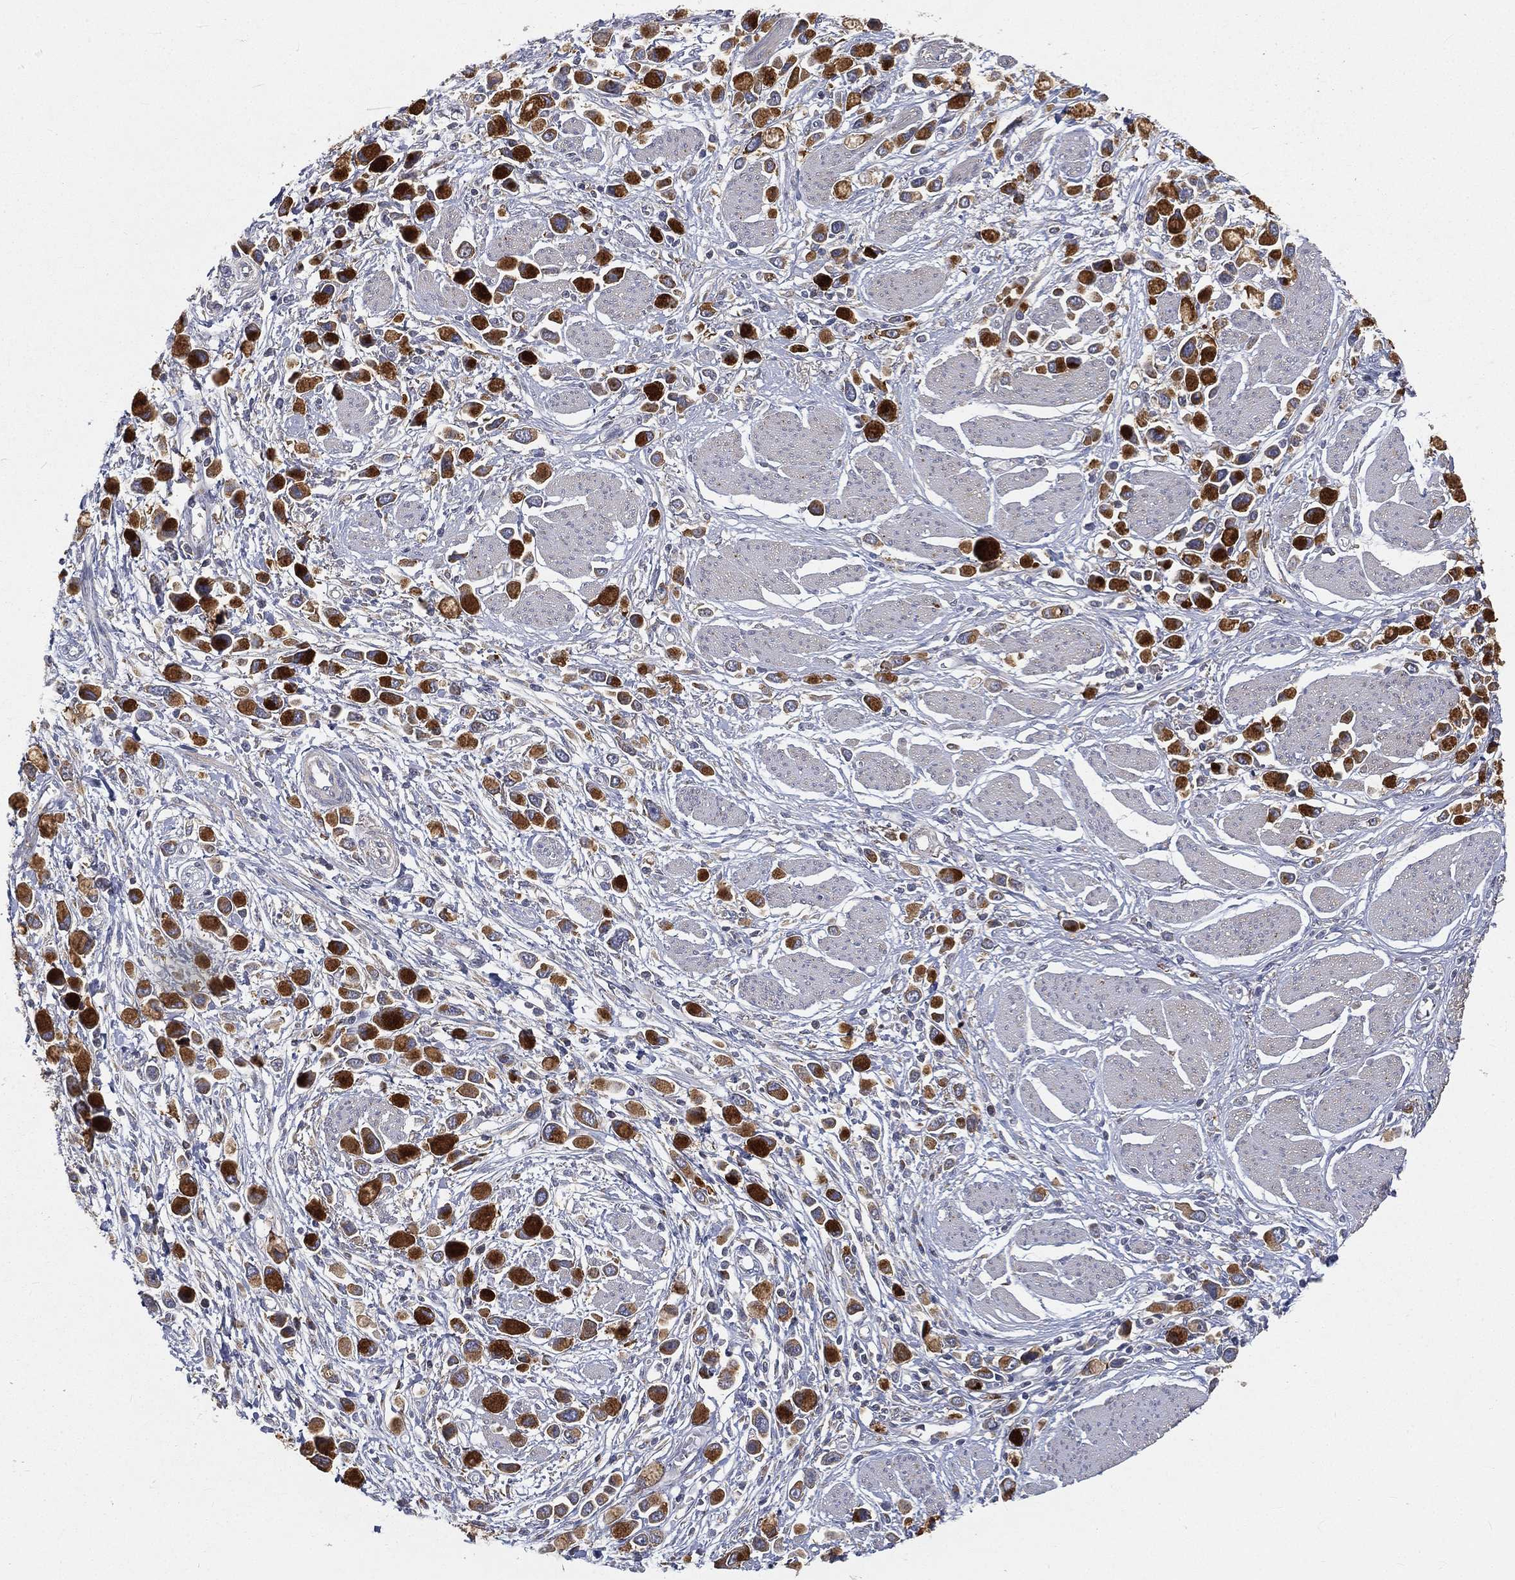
{"staining": {"intensity": "strong", "quantity": ">75%", "location": "cytoplasmic/membranous"}, "tissue": "stomach cancer", "cell_type": "Tumor cells", "image_type": "cancer", "snomed": [{"axis": "morphology", "description": "Adenocarcinoma, NOS"}, {"axis": "topography", "description": "Stomach"}], "caption": "An IHC photomicrograph of tumor tissue is shown. Protein staining in brown shows strong cytoplasmic/membranous positivity in stomach cancer (adenocarcinoma) within tumor cells.", "gene": "CTSL", "patient": {"sex": "female", "age": 81}}